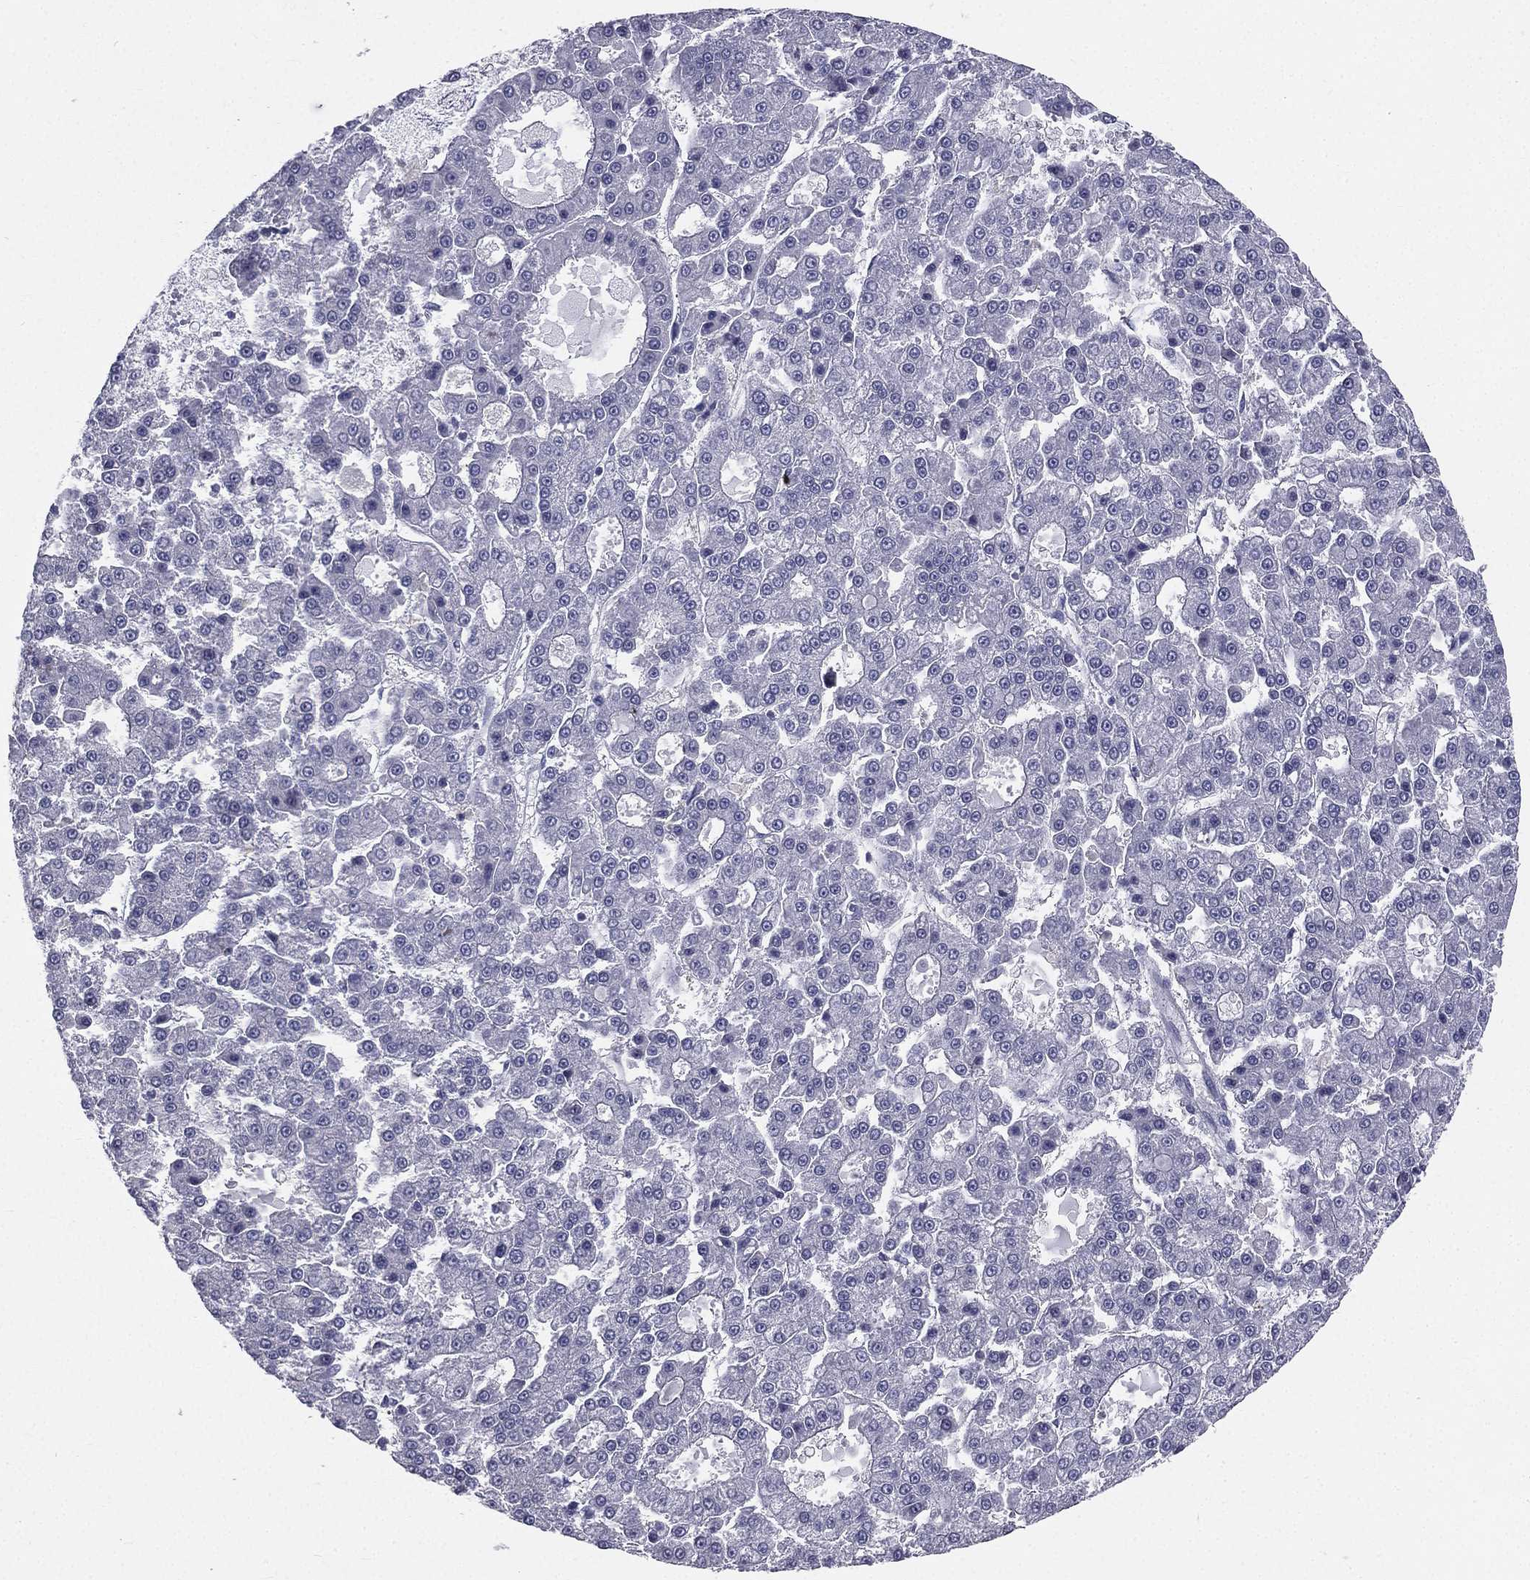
{"staining": {"intensity": "negative", "quantity": "none", "location": "none"}, "tissue": "liver cancer", "cell_type": "Tumor cells", "image_type": "cancer", "snomed": [{"axis": "morphology", "description": "Carcinoma, Hepatocellular, NOS"}, {"axis": "topography", "description": "Liver"}], "caption": "Immunohistochemistry of liver cancer (hepatocellular carcinoma) exhibits no expression in tumor cells. (IHC, brightfield microscopy, high magnification).", "gene": "MUC13", "patient": {"sex": "male", "age": 70}}